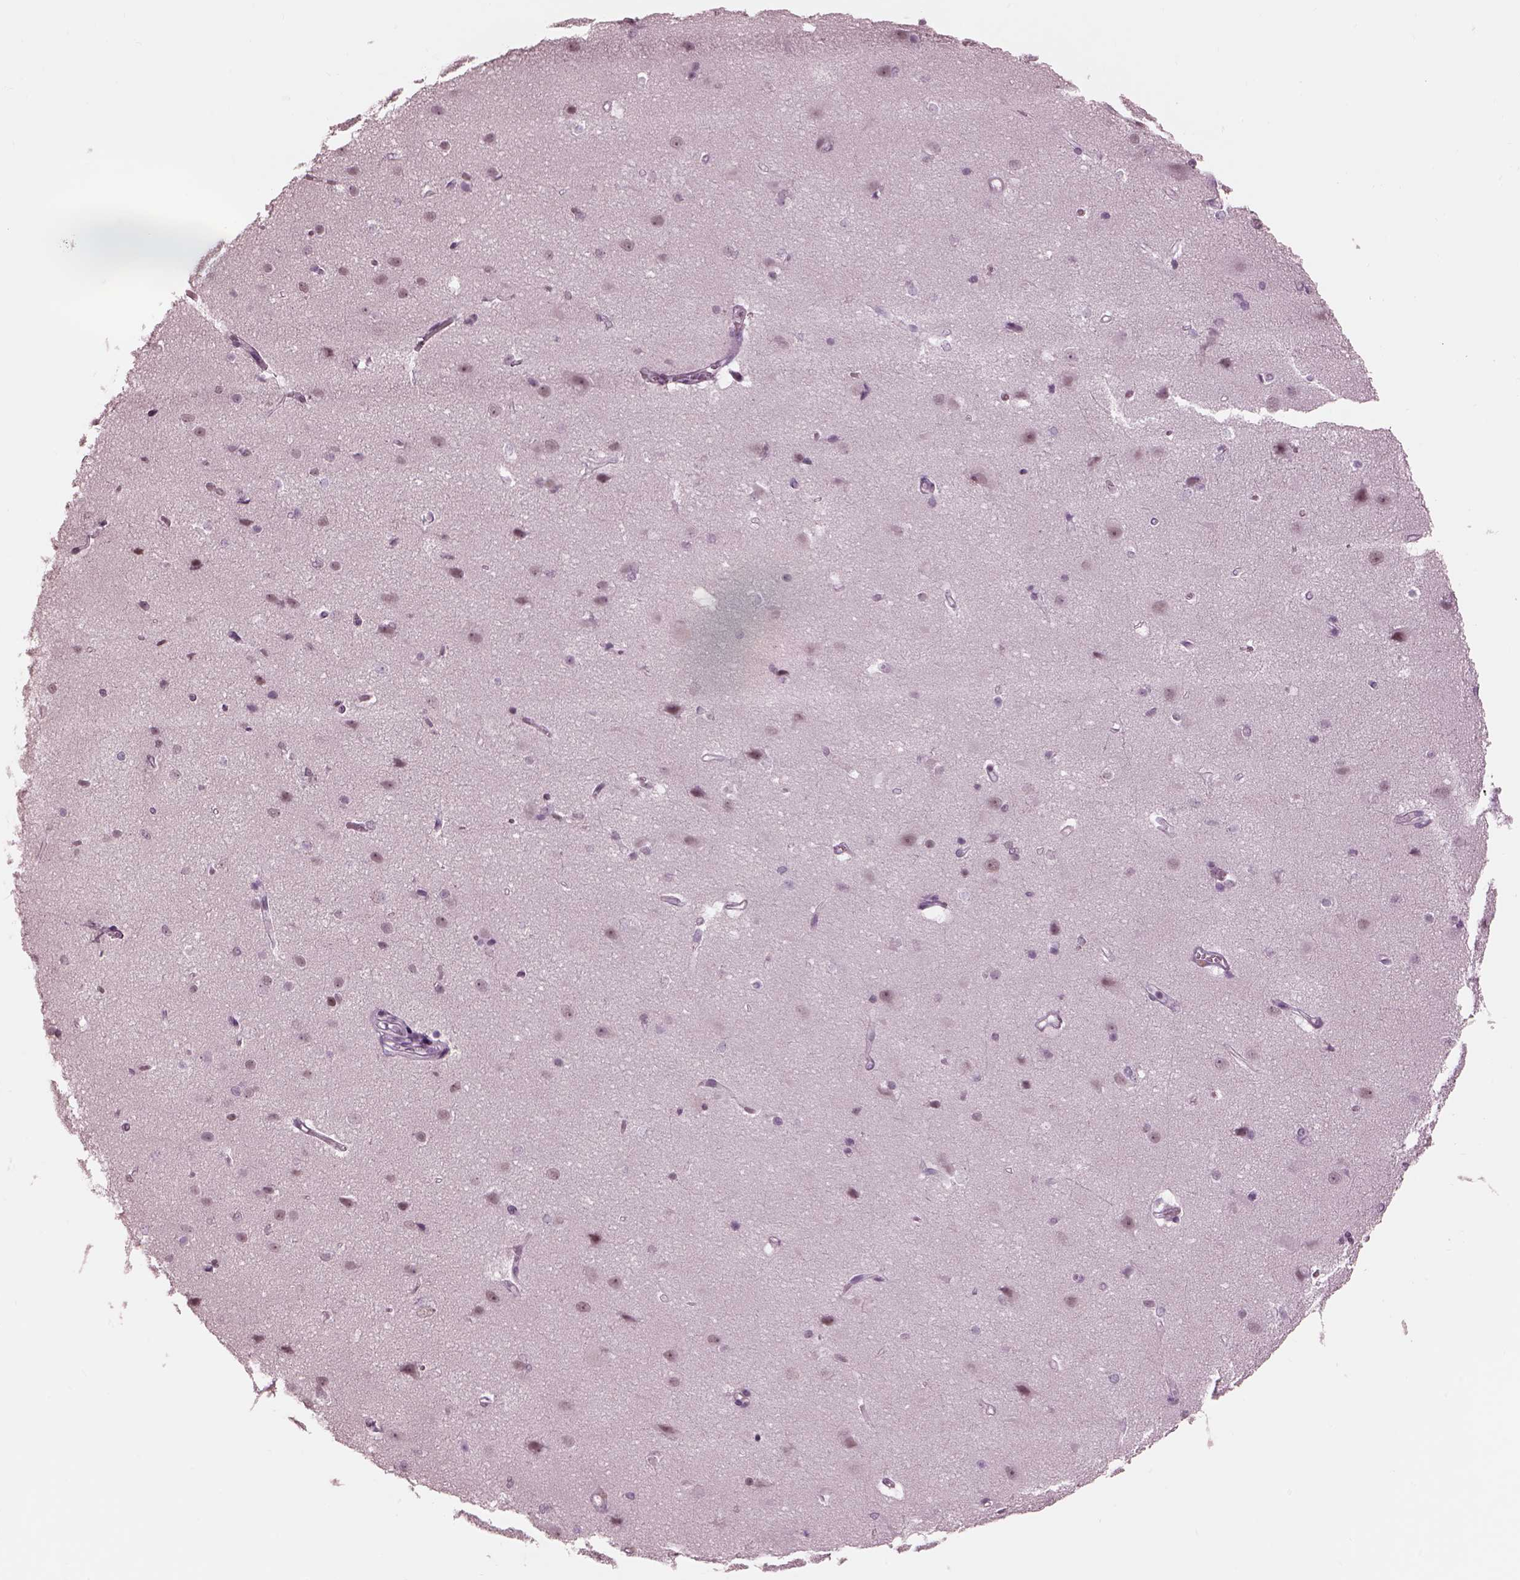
{"staining": {"intensity": "negative", "quantity": "none", "location": "none"}, "tissue": "cerebral cortex", "cell_type": "Endothelial cells", "image_type": "normal", "snomed": [{"axis": "morphology", "description": "Normal tissue, NOS"}, {"axis": "topography", "description": "Cerebral cortex"}], "caption": "DAB immunohistochemical staining of benign human cerebral cortex displays no significant positivity in endothelial cells.", "gene": "GARIN4", "patient": {"sex": "male", "age": 37}}